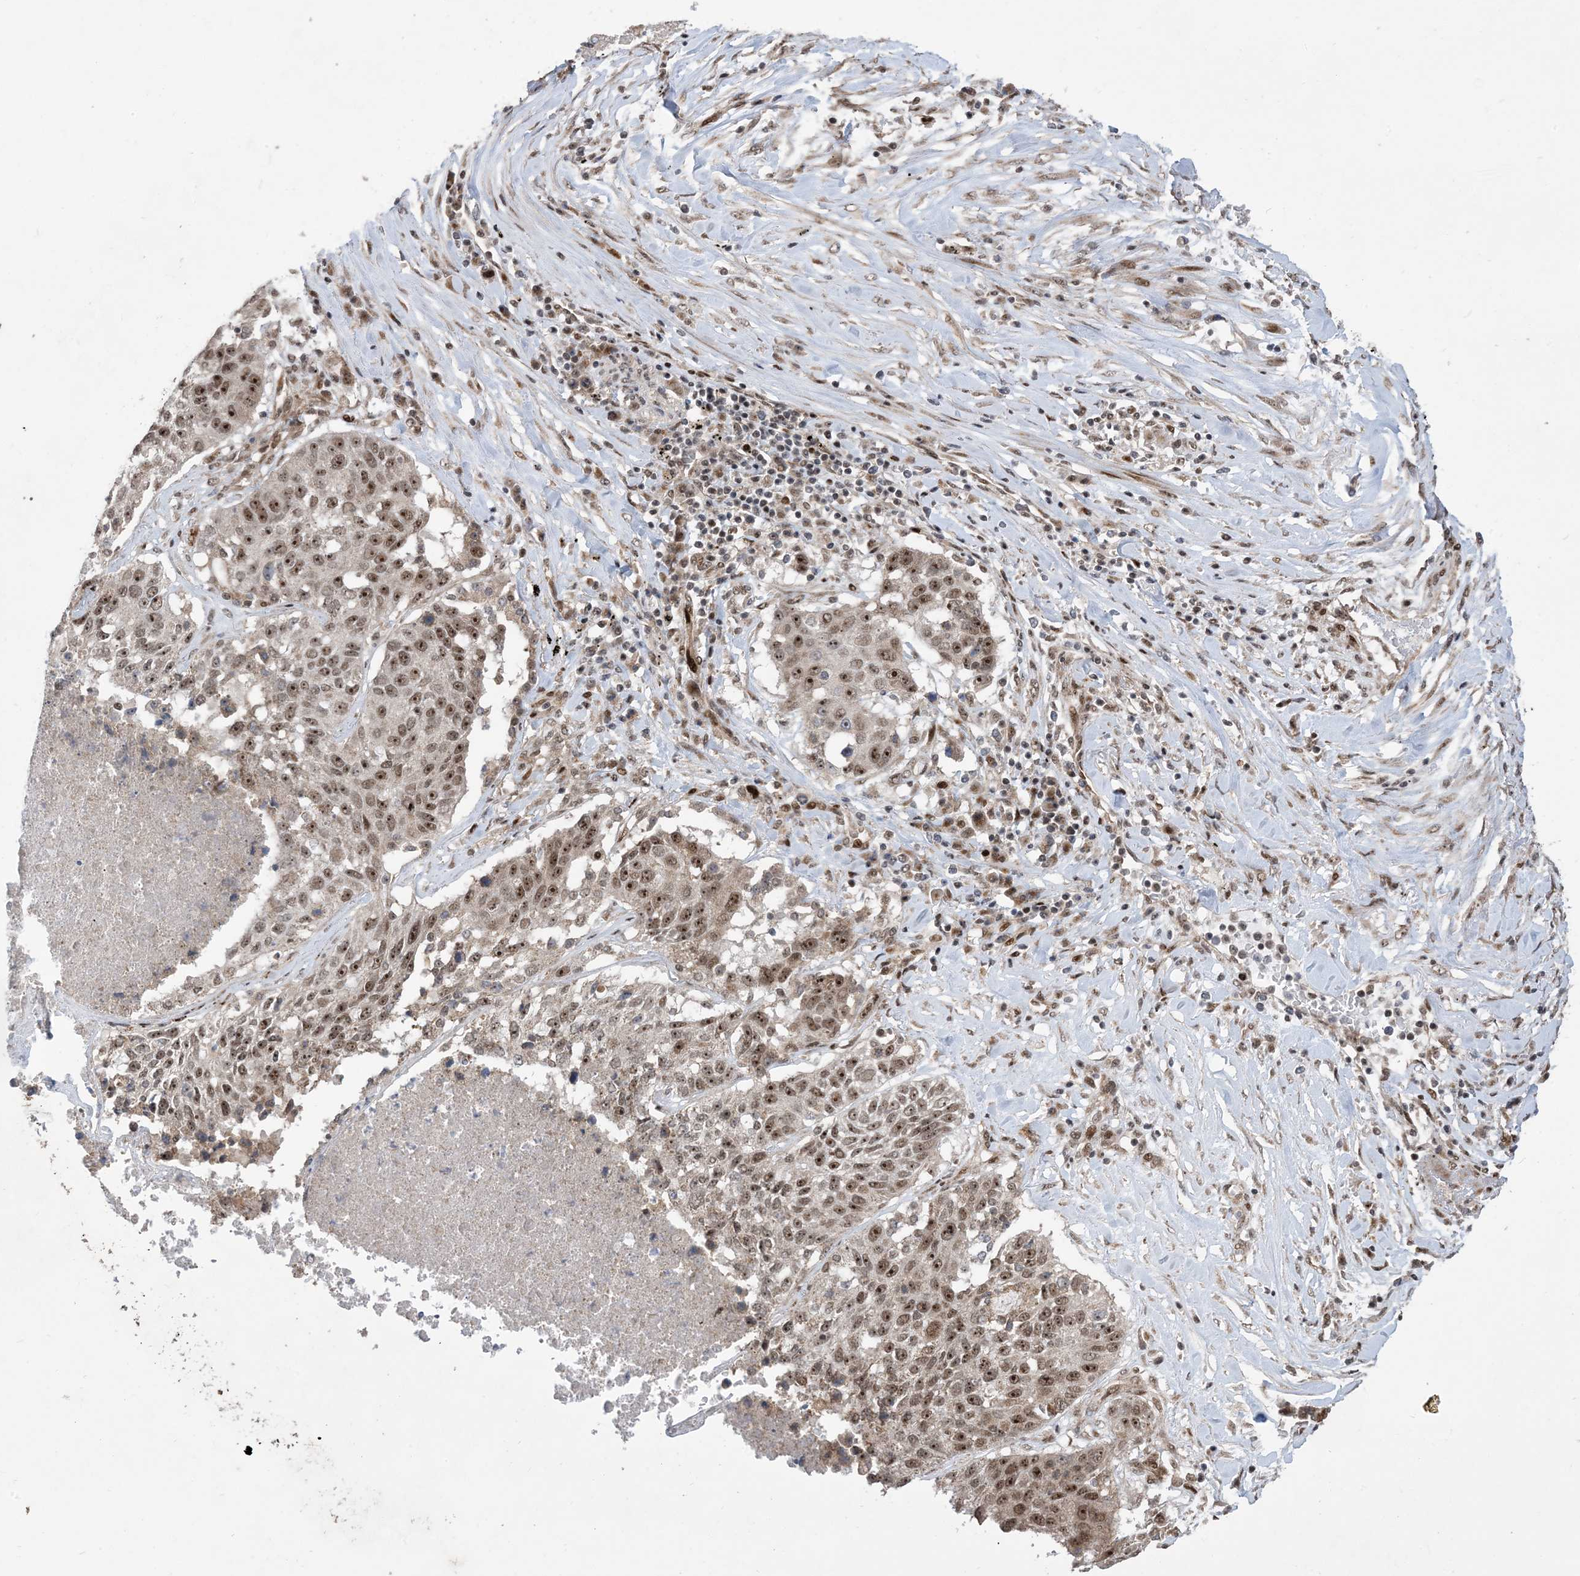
{"staining": {"intensity": "strong", "quantity": ">75%", "location": "nuclear"}, "tissue": "lung cancer", "cell_type": "Tumor cells", "image_type": "cancer", "snomed": [{"axis": "morphology", "description": "Squamous cell carcinoma, NOS"}, {"axis": "topography", "description": "Lung"}], "caption": "Strong nuclear staining for a protein is seen in about >75% of tumor cells of lung squamous cell carcinoma using IHC.", "gene": "FAM9B", "patient": {"sex": "male", "age": 61}}